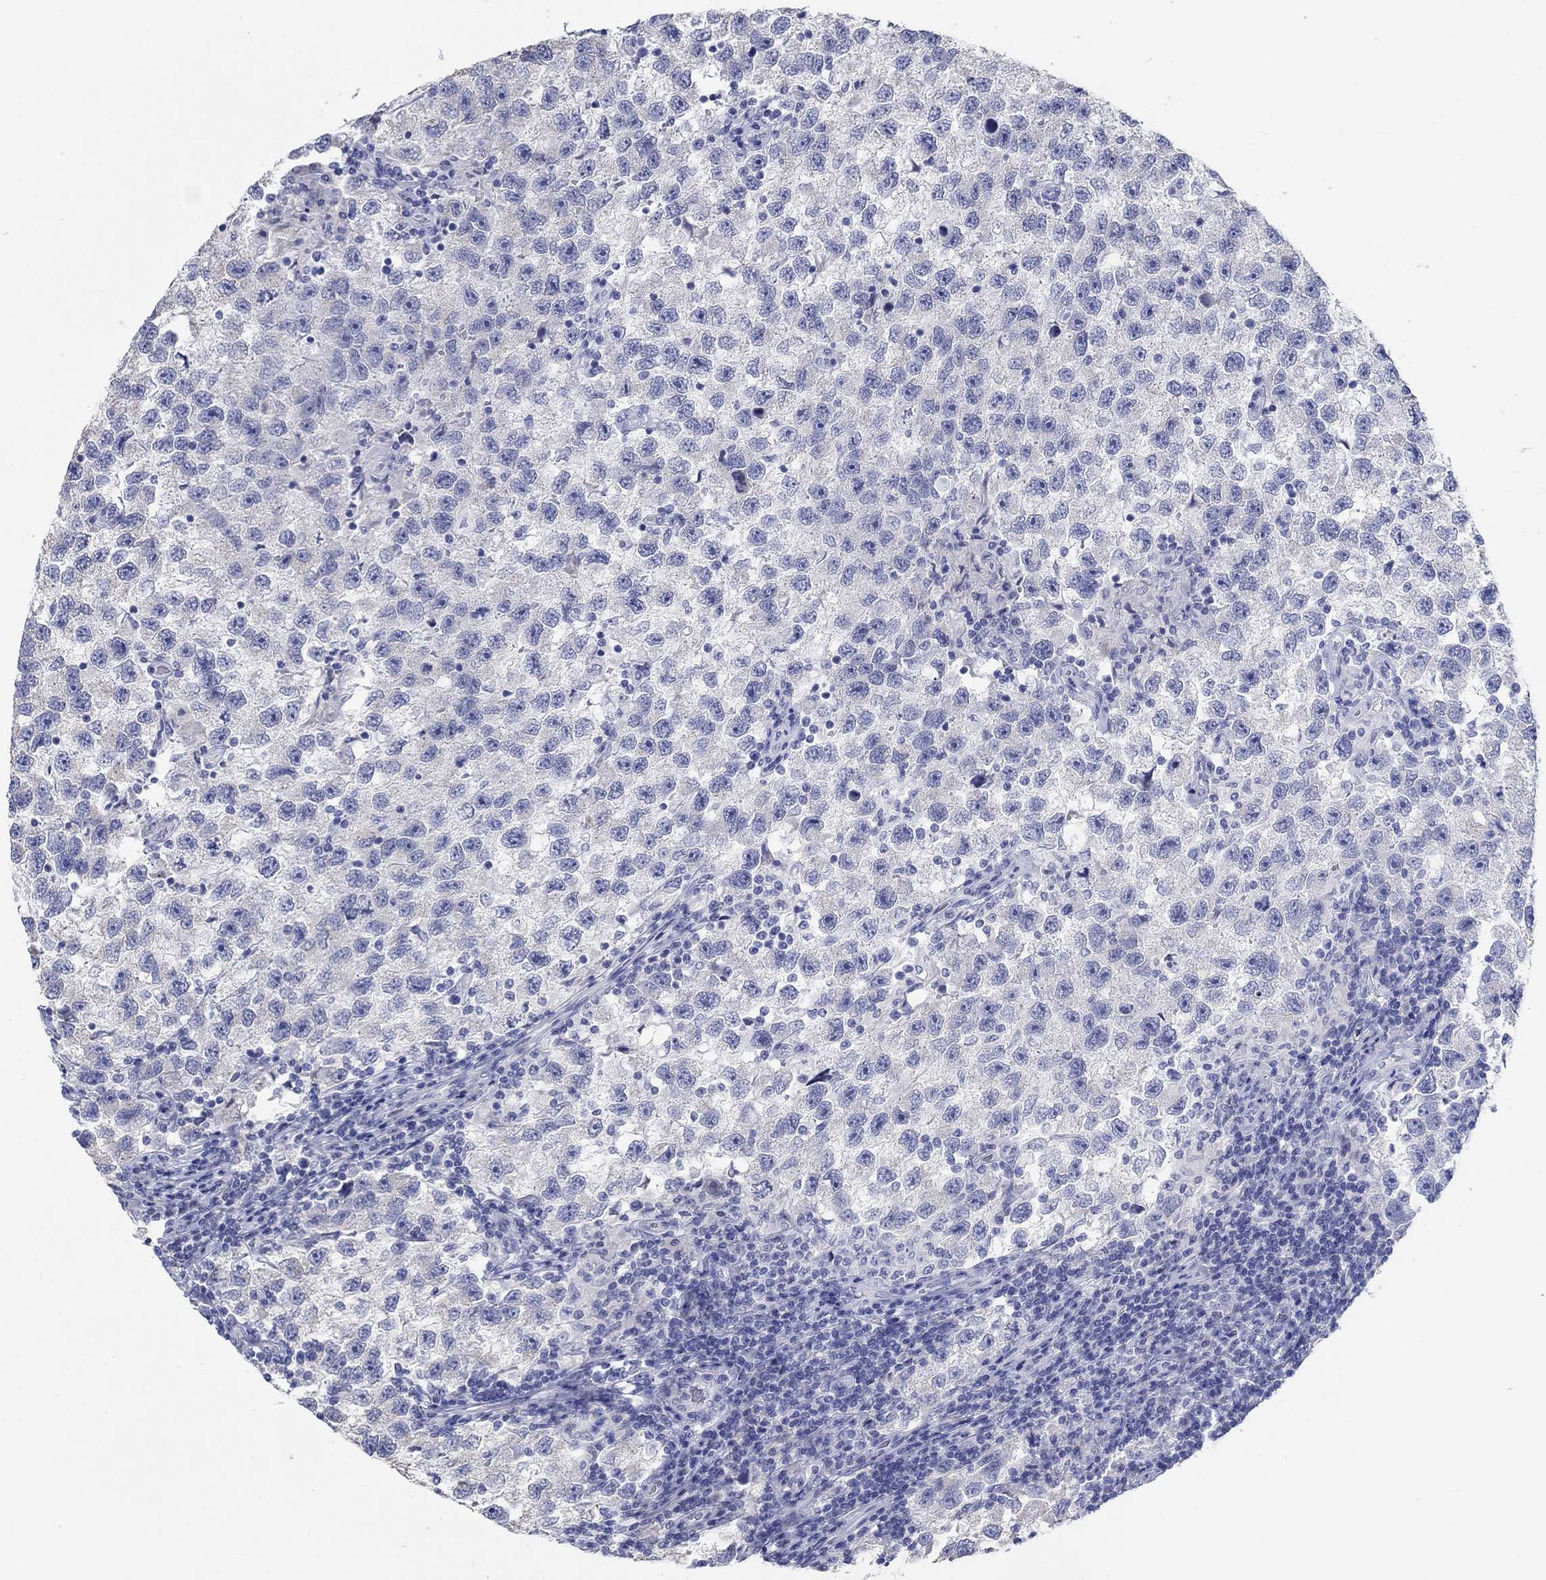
{"staining": {"intensity": "negative", "quantity": "none", "location": "none"}, "tissue": "testis cancer", "cell_type": "Tumor cells", "image_type": "cancer", "snomed": [{"axis": "morphology", "description": "Seminoma, NOS"}, {"axis": "topography", "description": "Testis"}], "caption": "IHC micrograph of testis seminoma stained for a protein (brown), which shows no positivity in tumor cells. Nuclei are stained in blue.", "gene": "LRRC4C", "patient": {"sex": "male", "age": 26}}